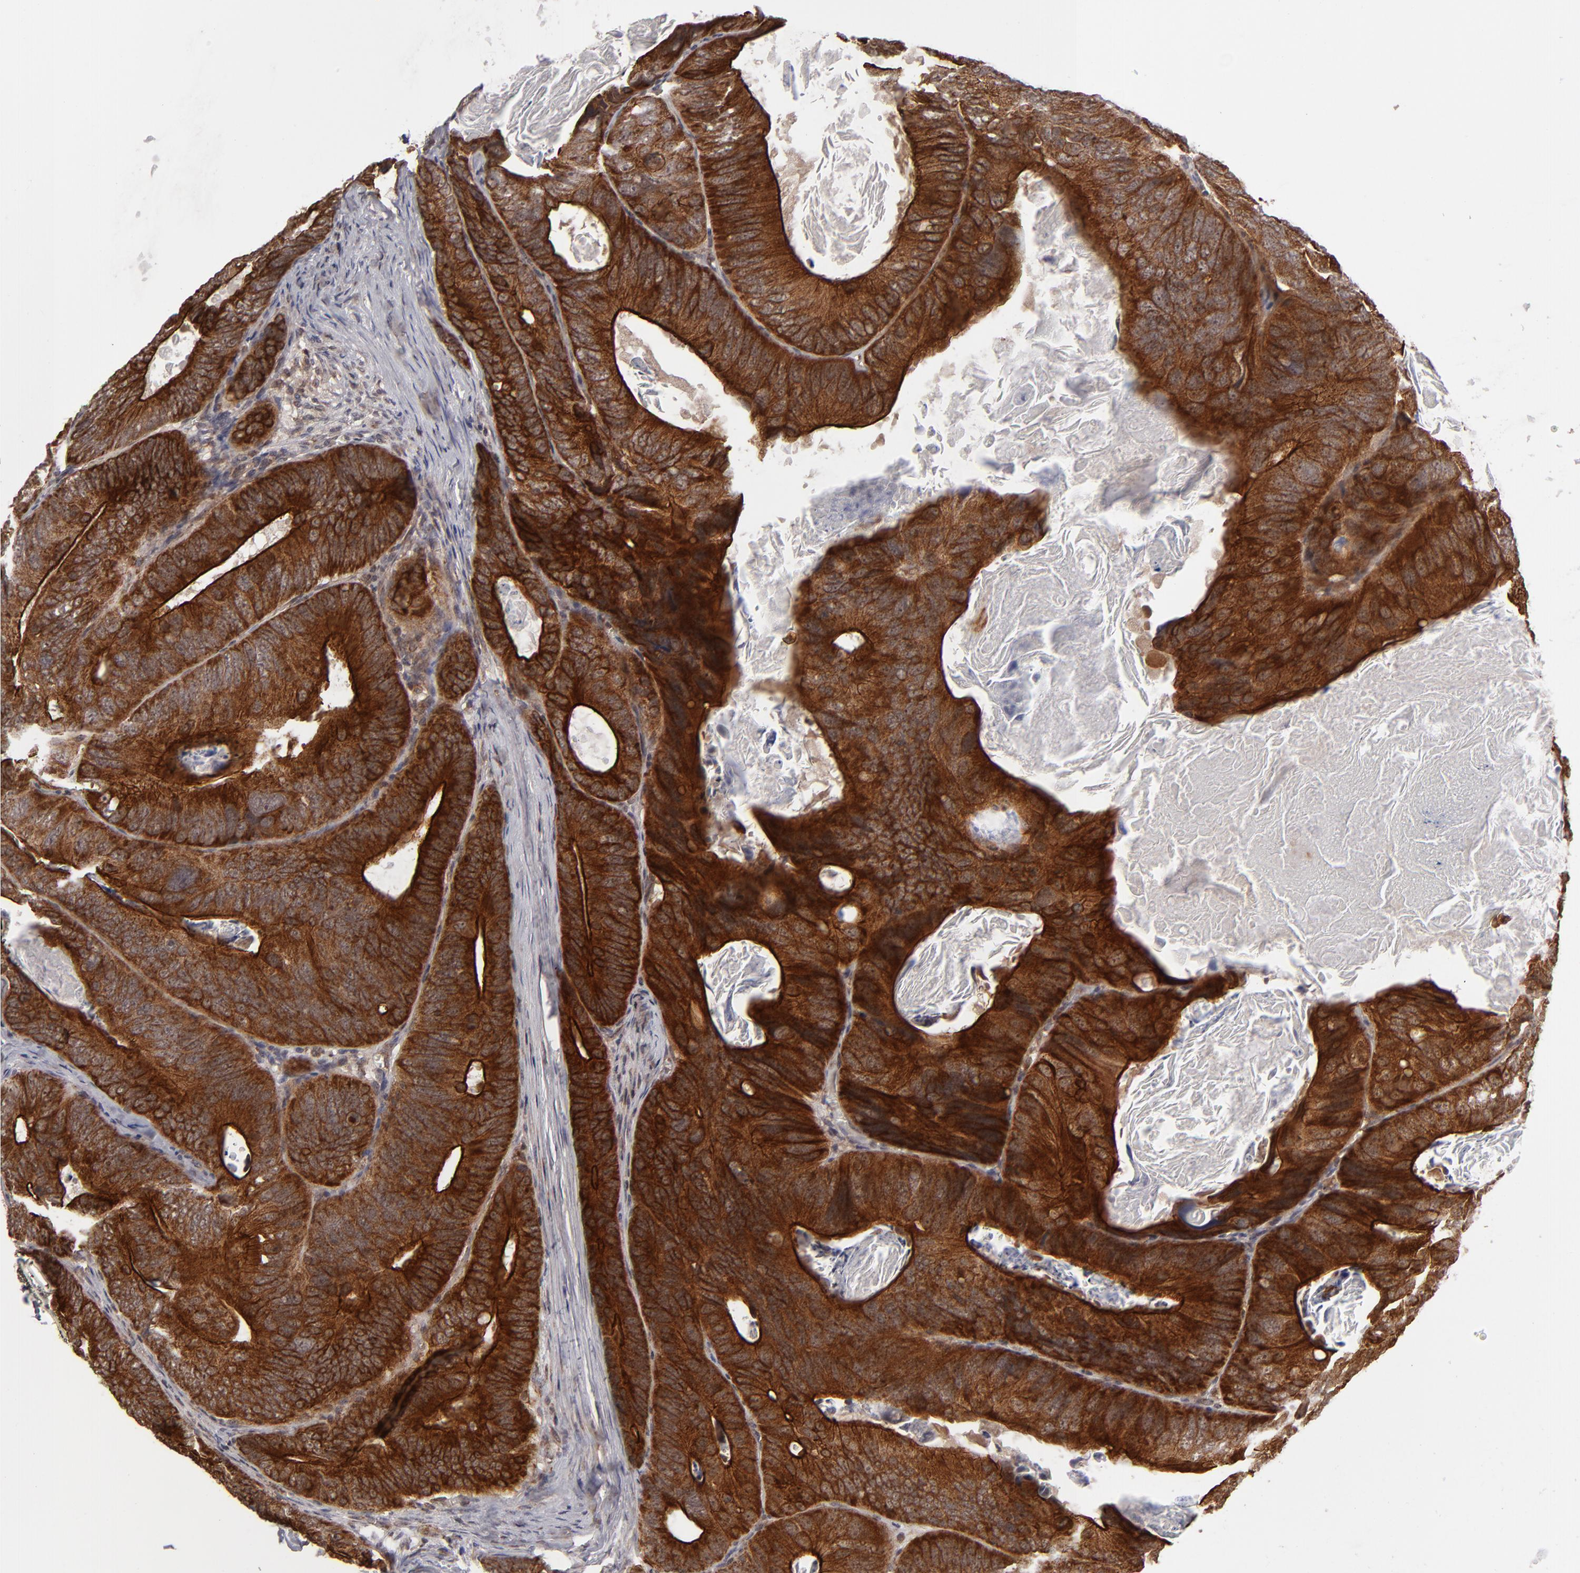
{"staining": {"intensity": "strong", "quantity": ">75%", "location": "cytoplasmic/membranous"}, "tissue": "colorectal cancer", "cell_type": "Tumor cells", "image_type": "cancer", "snomed": [{"axis": "morphology", "description": "Adenocarcinoma, NOS"}, {"axis": "topography", "description": "Colon"}], "caption": "Protein staining of colorectal cancer (adenocarcinoma) tissue displays strong cytoplasmic/membranous positivity in about >75% of tumor cells.", "gene": "GLCCI1", "patient": {"sex": "female", "age": 55}}